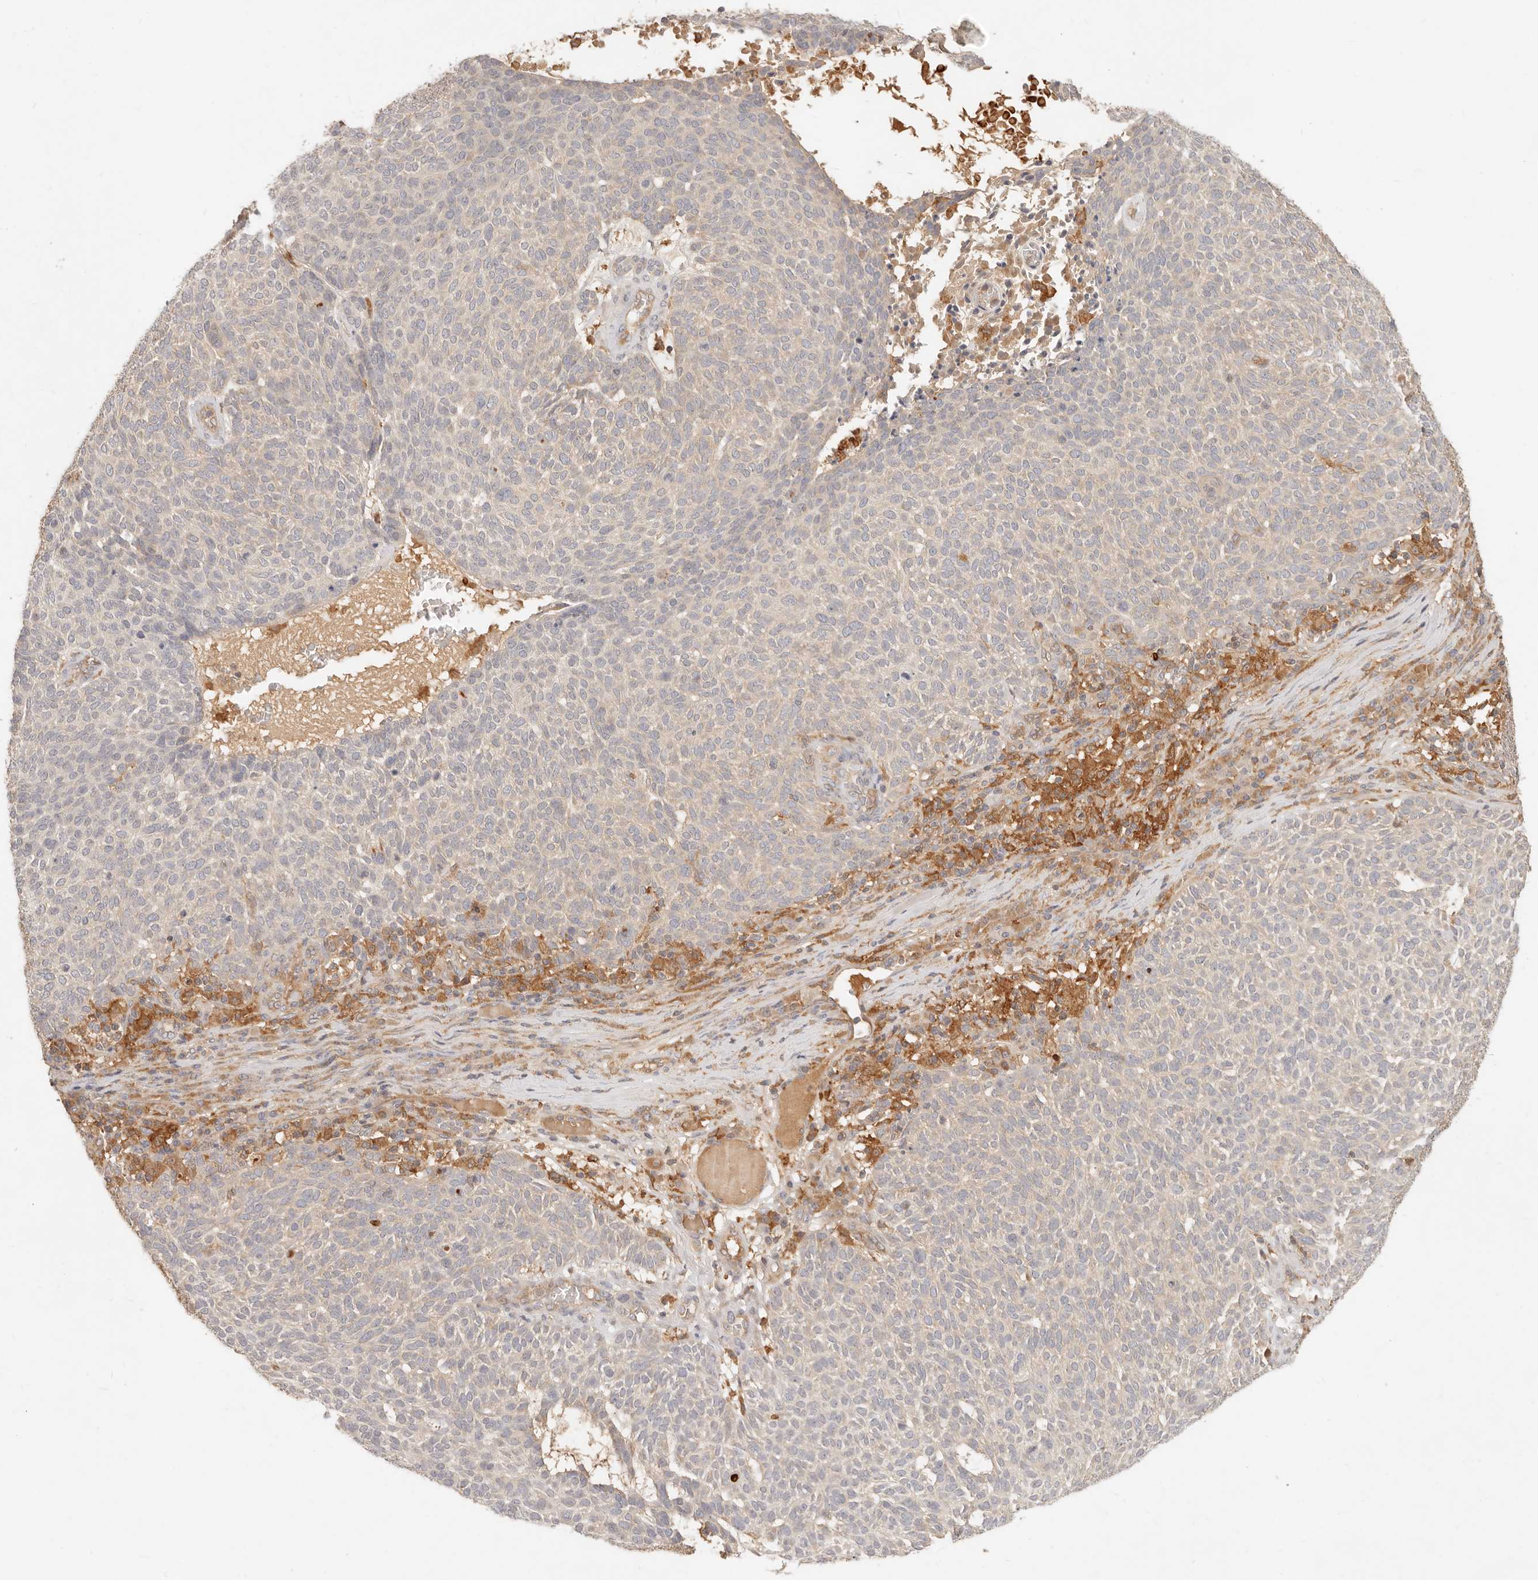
{"staining": {"intensity": "negative", "quantity": "none", "location": "none"}, "tissue": "skin cancer", "cell_type": "Tumor cells", "image_type": "cancer", "snomed": [{"axis": "morphology", "description": "Squamous cell carcinoma, NOS"}, {"axis": "topography", "description": "Skin"}], "caption": "Skin squamous cell carcinoma was stained to show a protein in brown. There is no significant positivity in tumor cells.", "gene": "NECAP2", "patient": {"sex": "female", "age": 90}}